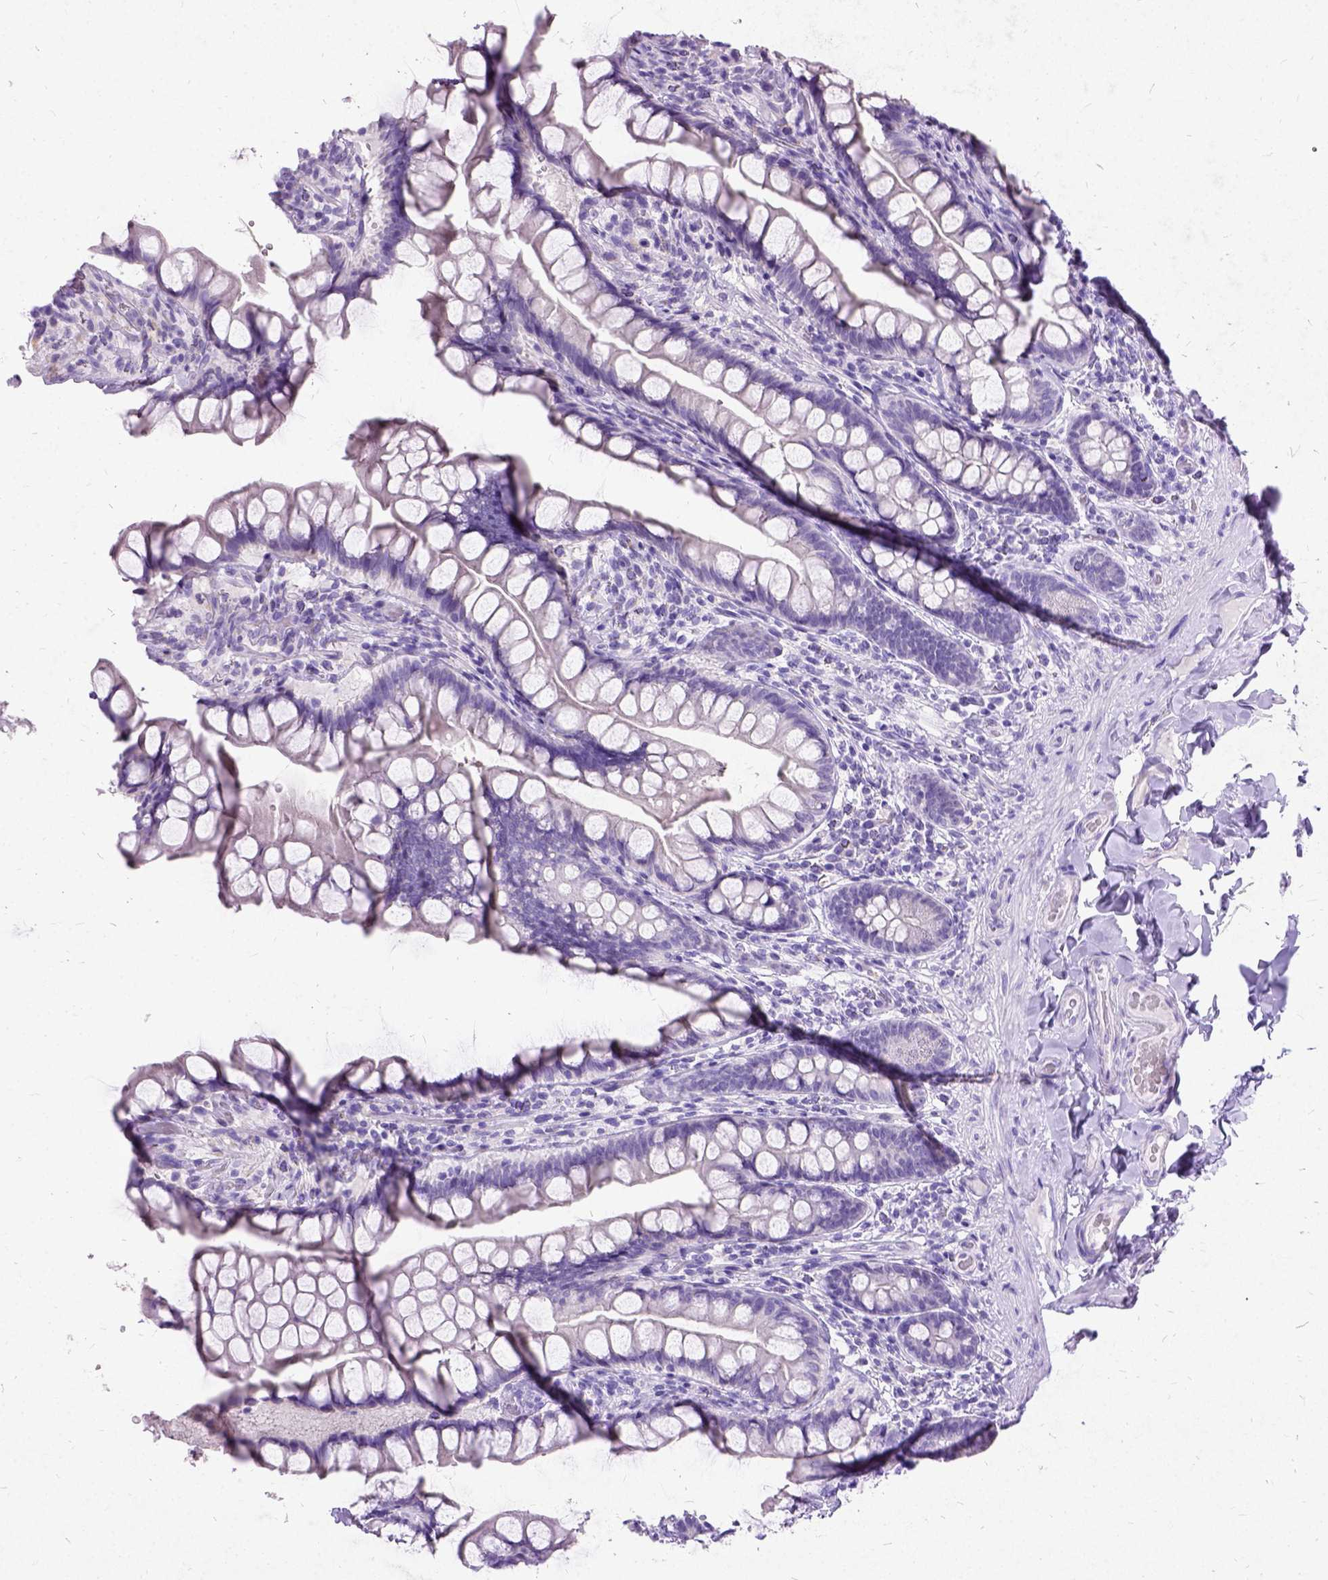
{"staining": {"intensity": "weak", "quantity": "<25%", "location": "cytoplasmic/membranous"}, "tissue": "small intestine", "cell_type": "Glandular cells", "image_type": "normal", "snomed": [{"axis": "morphology", "description": "Normal tissue, NOS"}, {"axis": "topography", "description": "Small intestine"}], "caption": "Photomicrograph shows no significant protein staining in glandular cells of unremarkable small intestine.", "gene": "NEUROD4", "patient": {"sex": "male", "age": 70}}